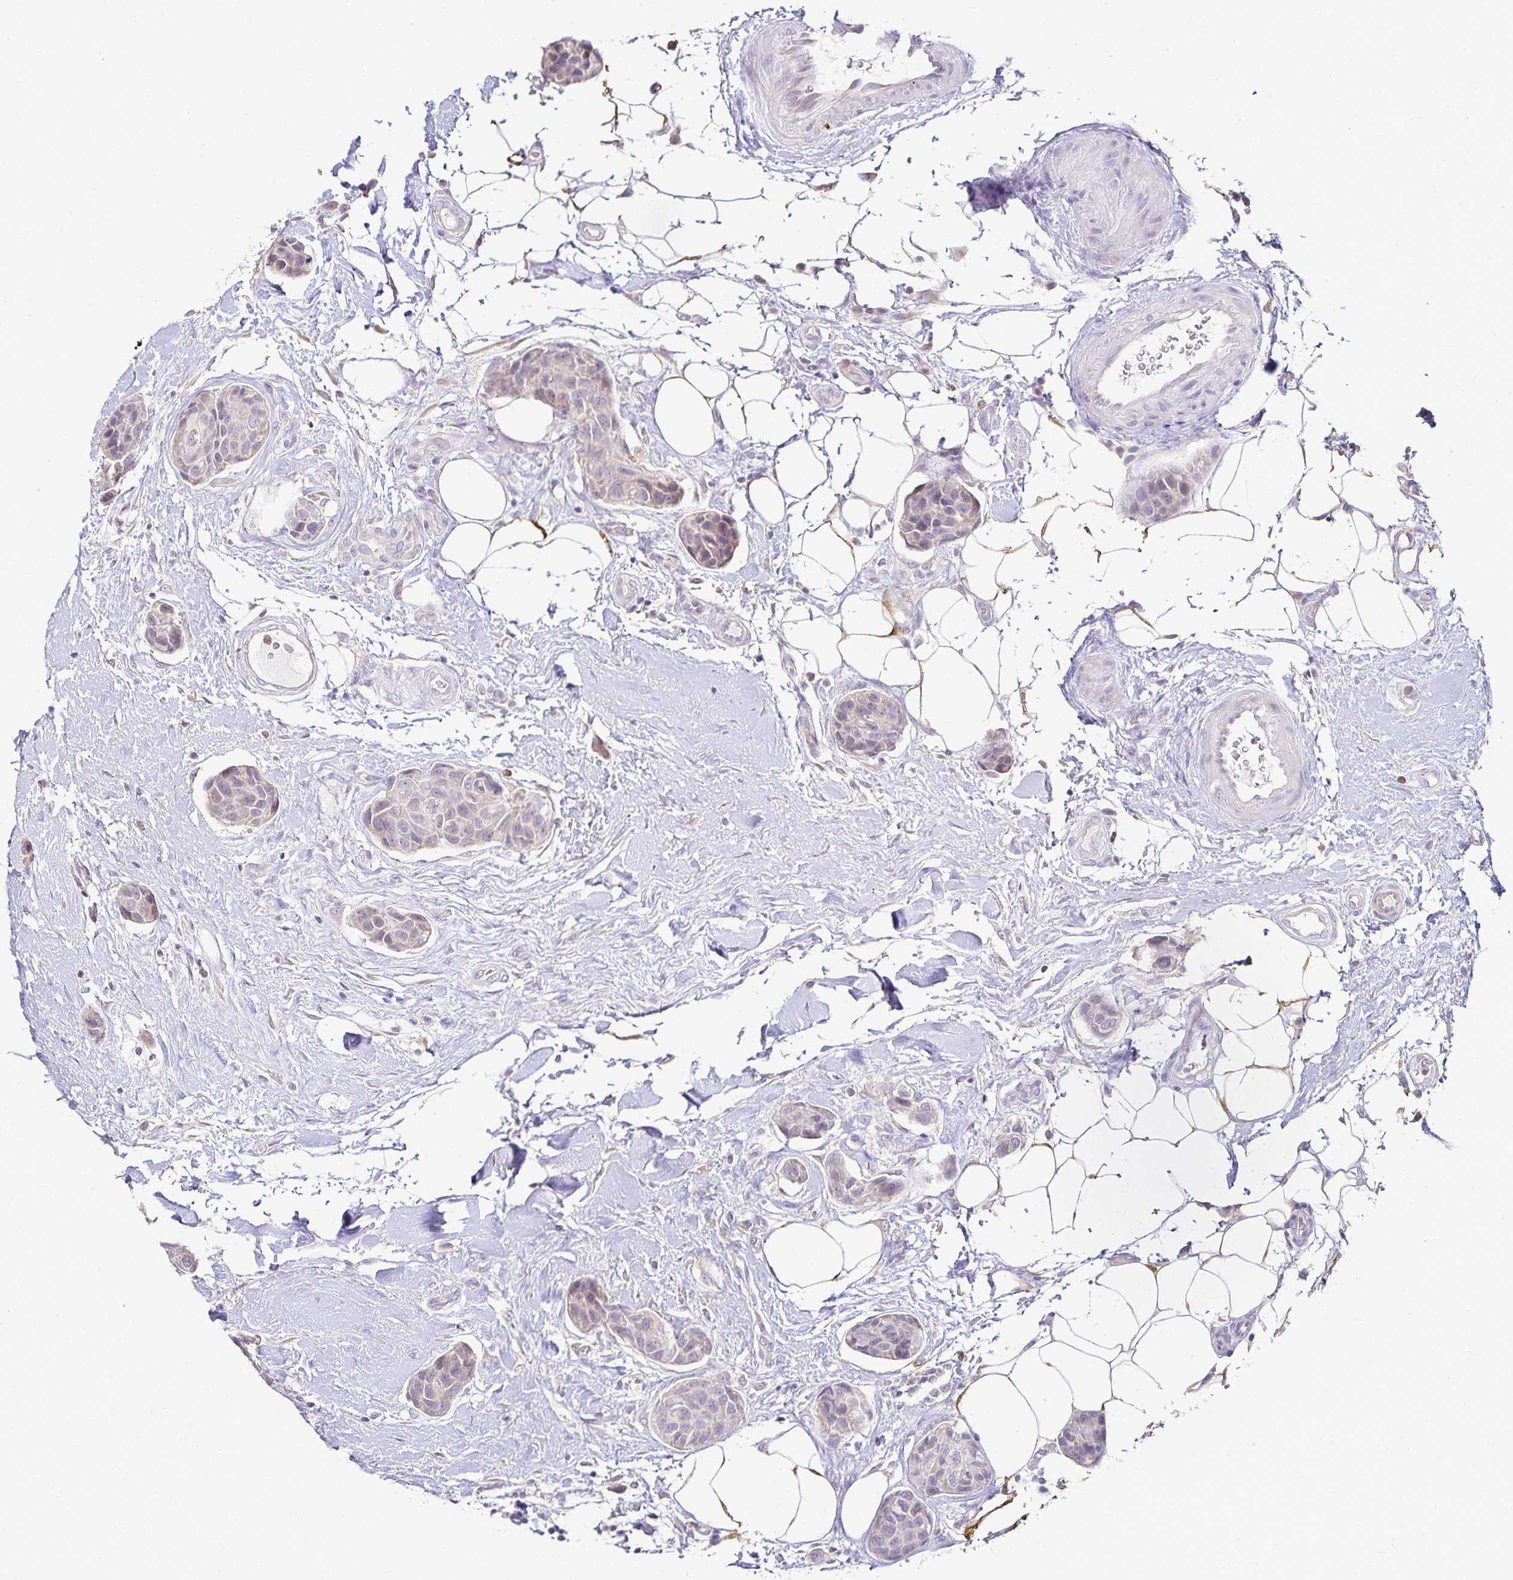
{"staining": {"intensity": "negative", "quantity": "none", "location": "none"}, "tissue": "breast cancer", "cell_type": "Tumor cells", "image_type": "cancer", "snomed": [{"axis": "morphology", "description": "Duct carcinoma"}, {"axis": "topography", "description": "Breast"}, {"axis": "topography", "description": "Lymph node"}], "caption": "Immunohistochemical staining of human breast cancer displays no significant positivity in tumor cells.", "gene": "GP2", "patient": {"sex": "female", "age": 80}}